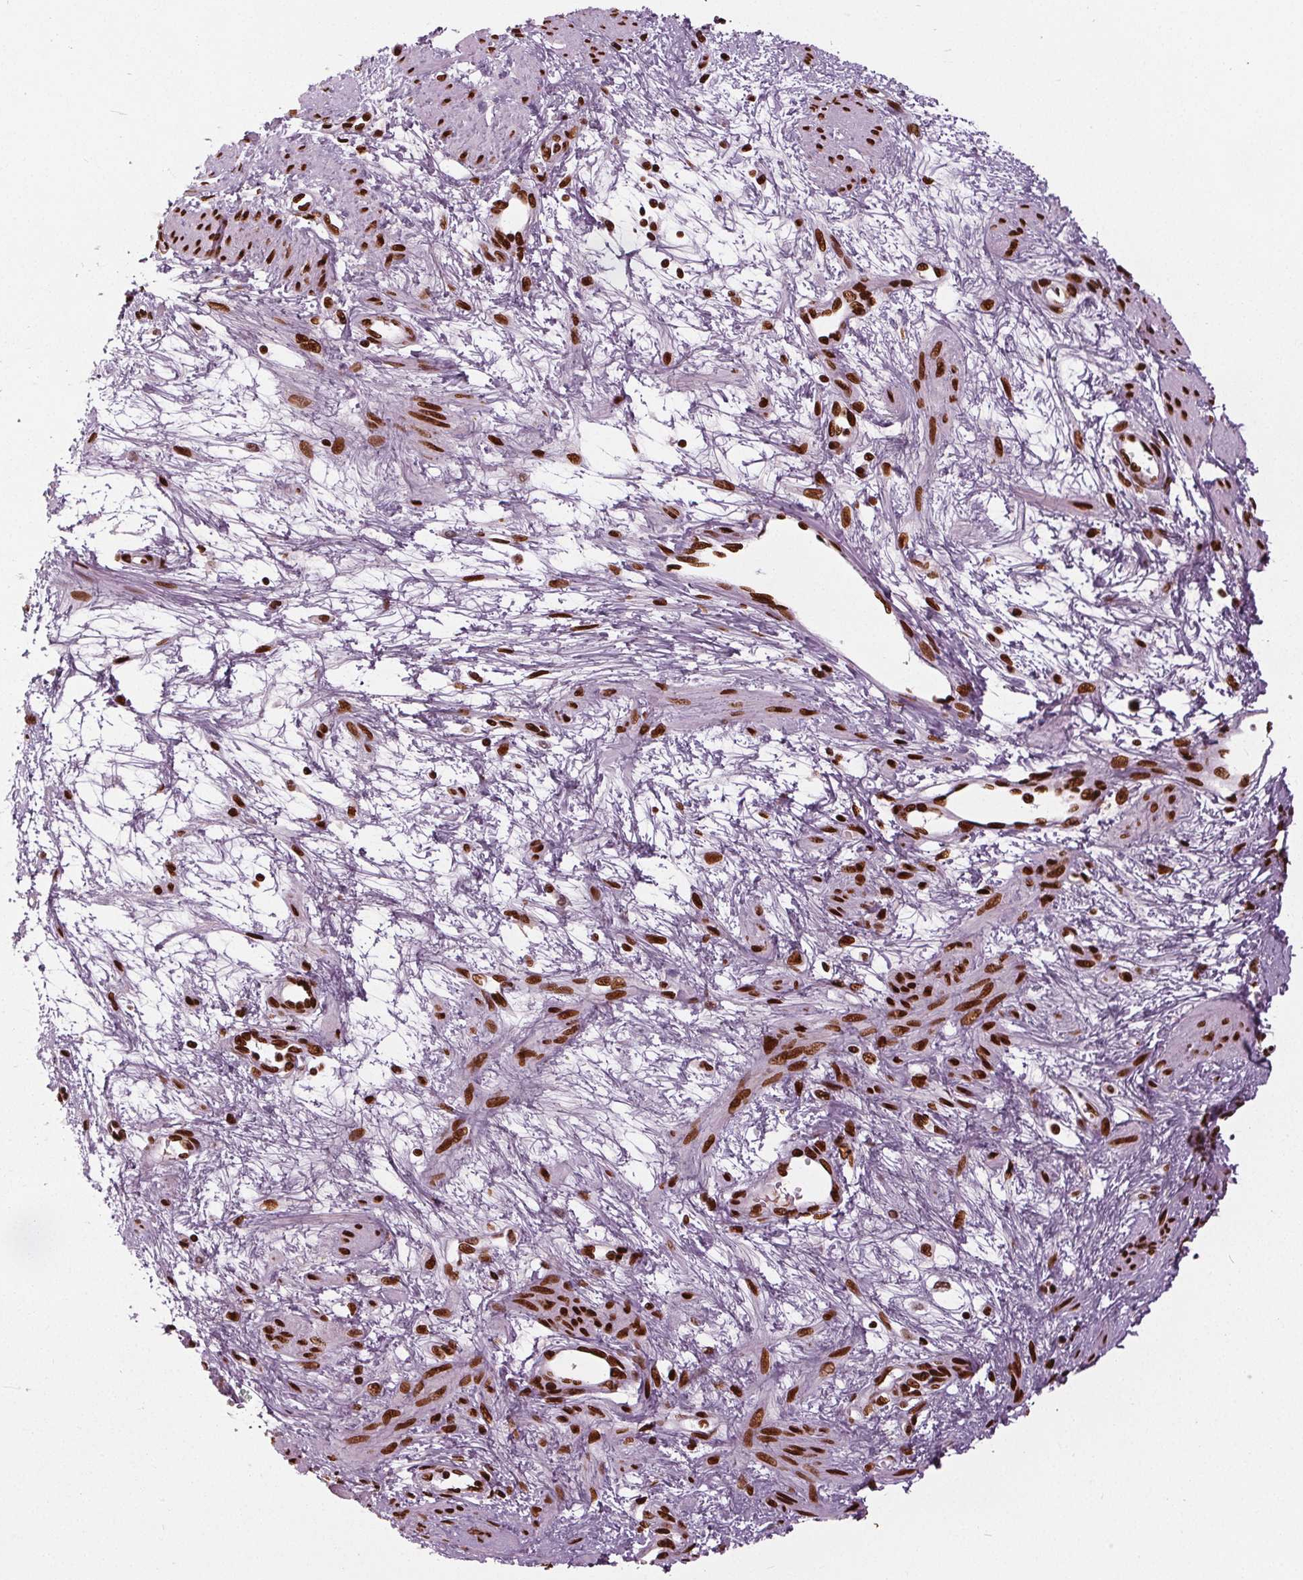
{"staining": {"intensity": "strong", "quantity": ">75%", "location": "nuclear"}, "tissue": "smooth muscle", "cell_type": "Smooth muscle cells", "image_type": "normal", "snomed": [{"axis": "morphology", "description": "Normal tissue, NOS"}, {"axis": "topography", "description": "Smooth muscle"}, {"axis": "topography", "description": "Uterus"}], "caption": "High-power microscopy captured an IHC micrograph of benign smooth muscle, revealing strong nuclear staining in about >75% of smooth muscle cells.", "gene": "BRD4", "patient": {"sex": "female", "age": 39}}